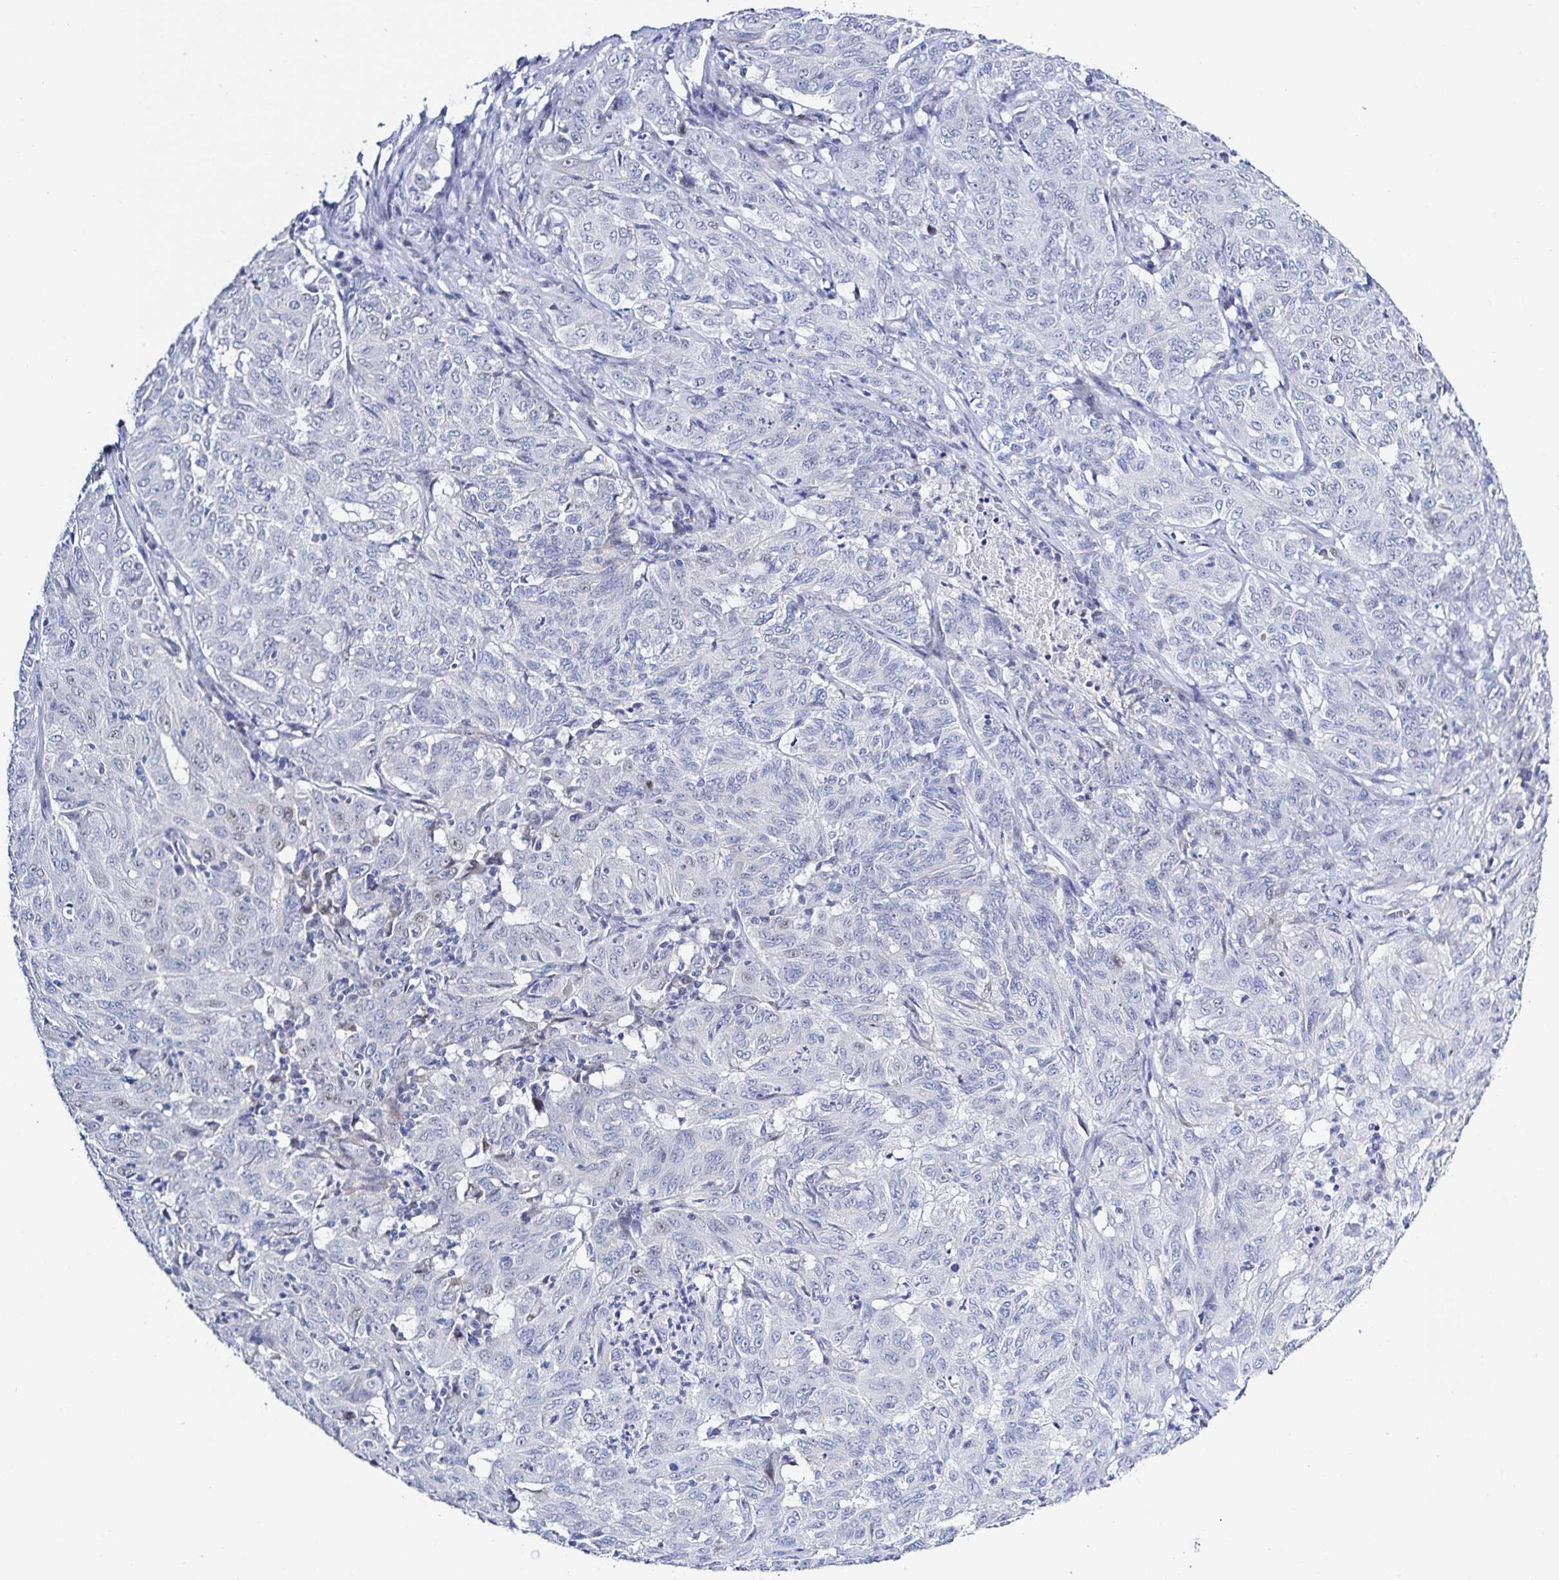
{"staining": {"intensity": "negative", "quantity": "none", "location": "none"}, "tissue": "pancreatic cancer", "cell_type": "Tumor cells", "image_type": "cancer", "snomed": [{"axis": "morphology", "description": "Adenocarcinoma, NOS"}, {"axis": "topography", "description": "Pancreas"}], "caption": "Adenocarcinoma (pancreatic) was stained to show a protein in brown. There is no significant staining in tumor cells.", "gene": "OR10K1", "patient": {"sex": "male", "age": 63}}